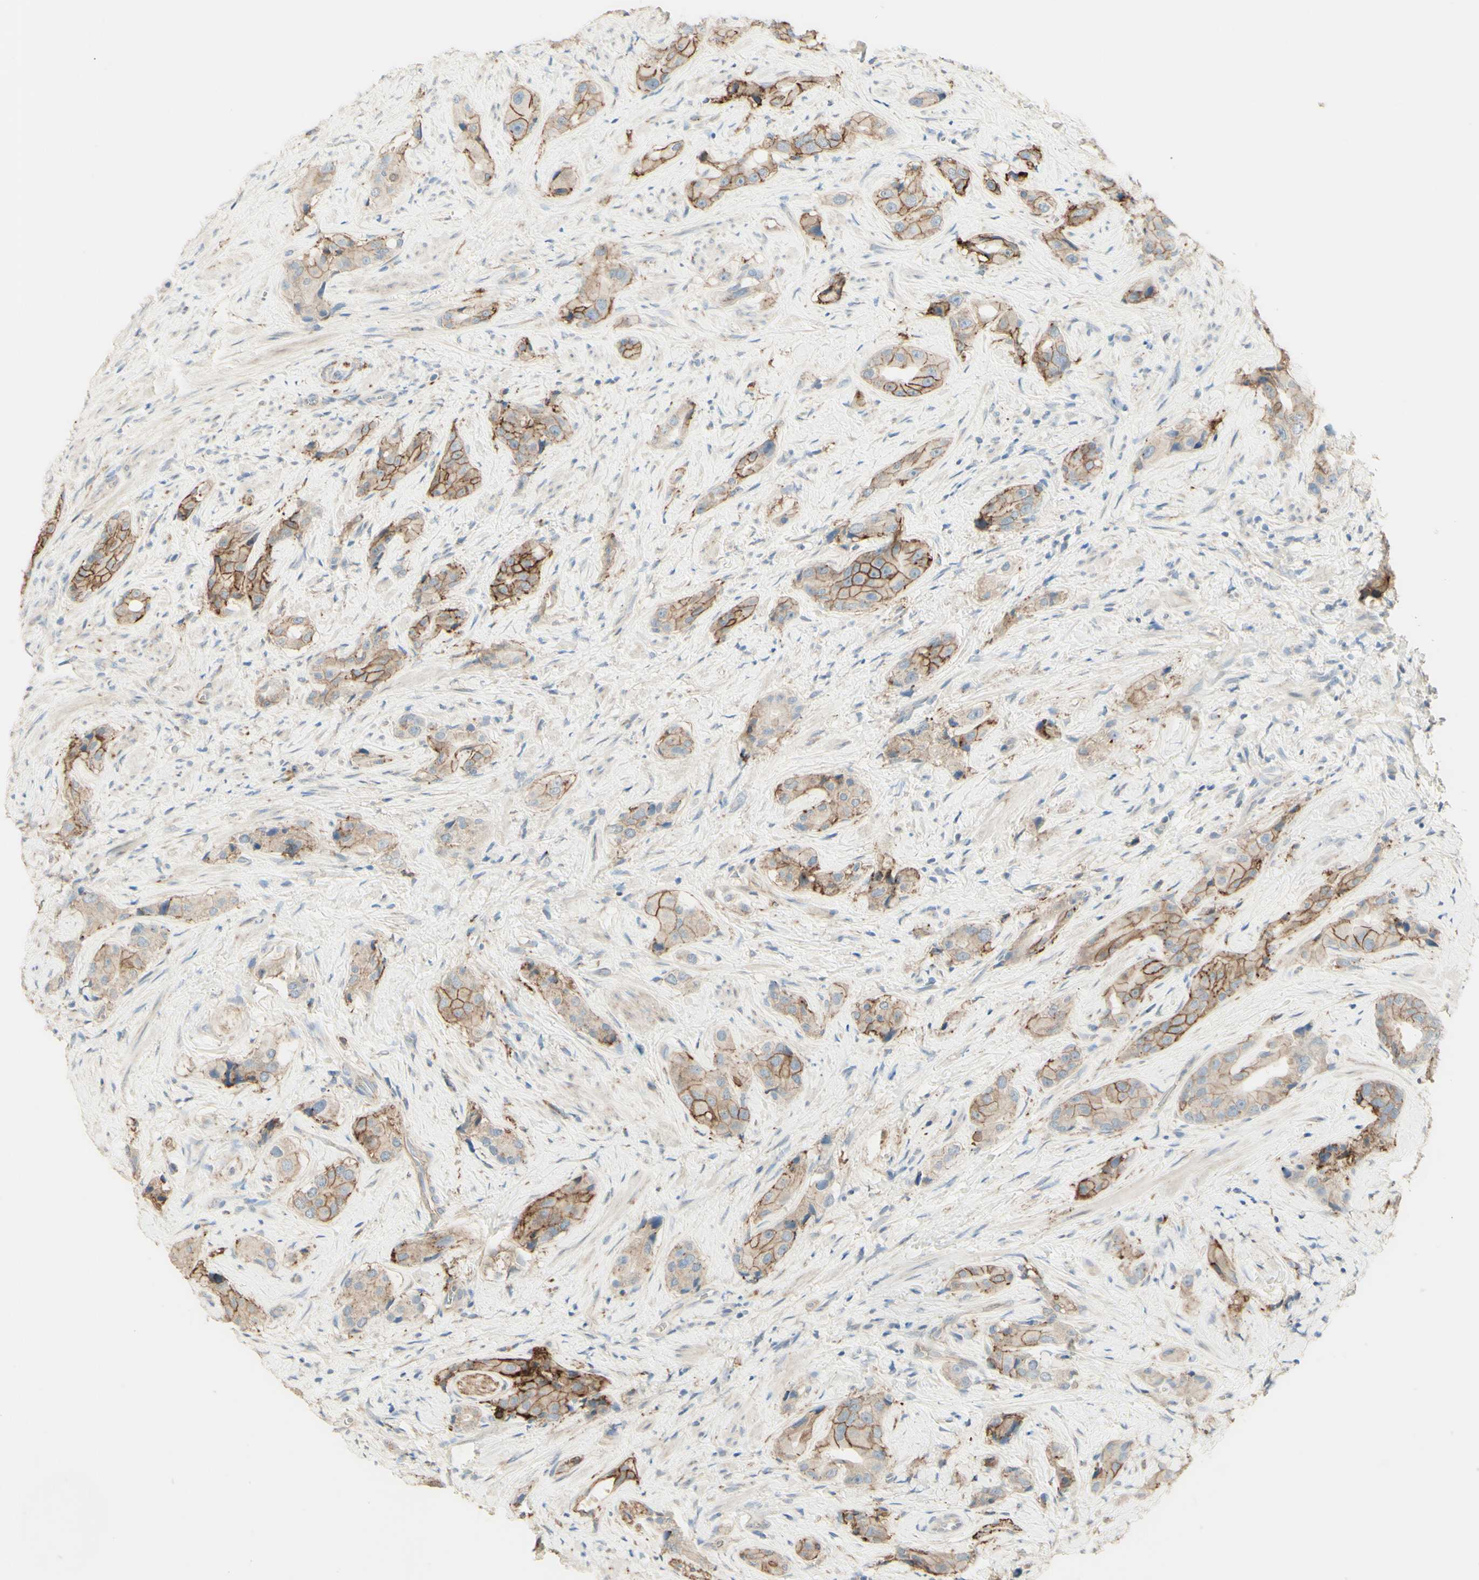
{"staining": {"intensity": "moderate", "quantity": ">75%", "location": "cytoplasmic/membranous"}, "tissue": "prostate cancer", "cell_type": "Tumor cells", "image_type": "cancer", "snomed": [{"axis": "morphology", "description": "Adenocarcinoma, High grade"}, {"axis": "topography", "description": "Prostate"}], "caption": "High-magnification brightfield microscopy of prostate high-grade adenocarcinoma stained with DAB (3,3'-diaminobenzidine) (brown) and counterstained with hematoxylin (blue). tumor cells exhibit moderate cytoplasmic/membranous expression is identified in approximately>75% of cells. (Brightfield microscopy of DAB IHC at high magnification).", "gene": "RNF149", "patient": {"sex": "male", "age": 71}}